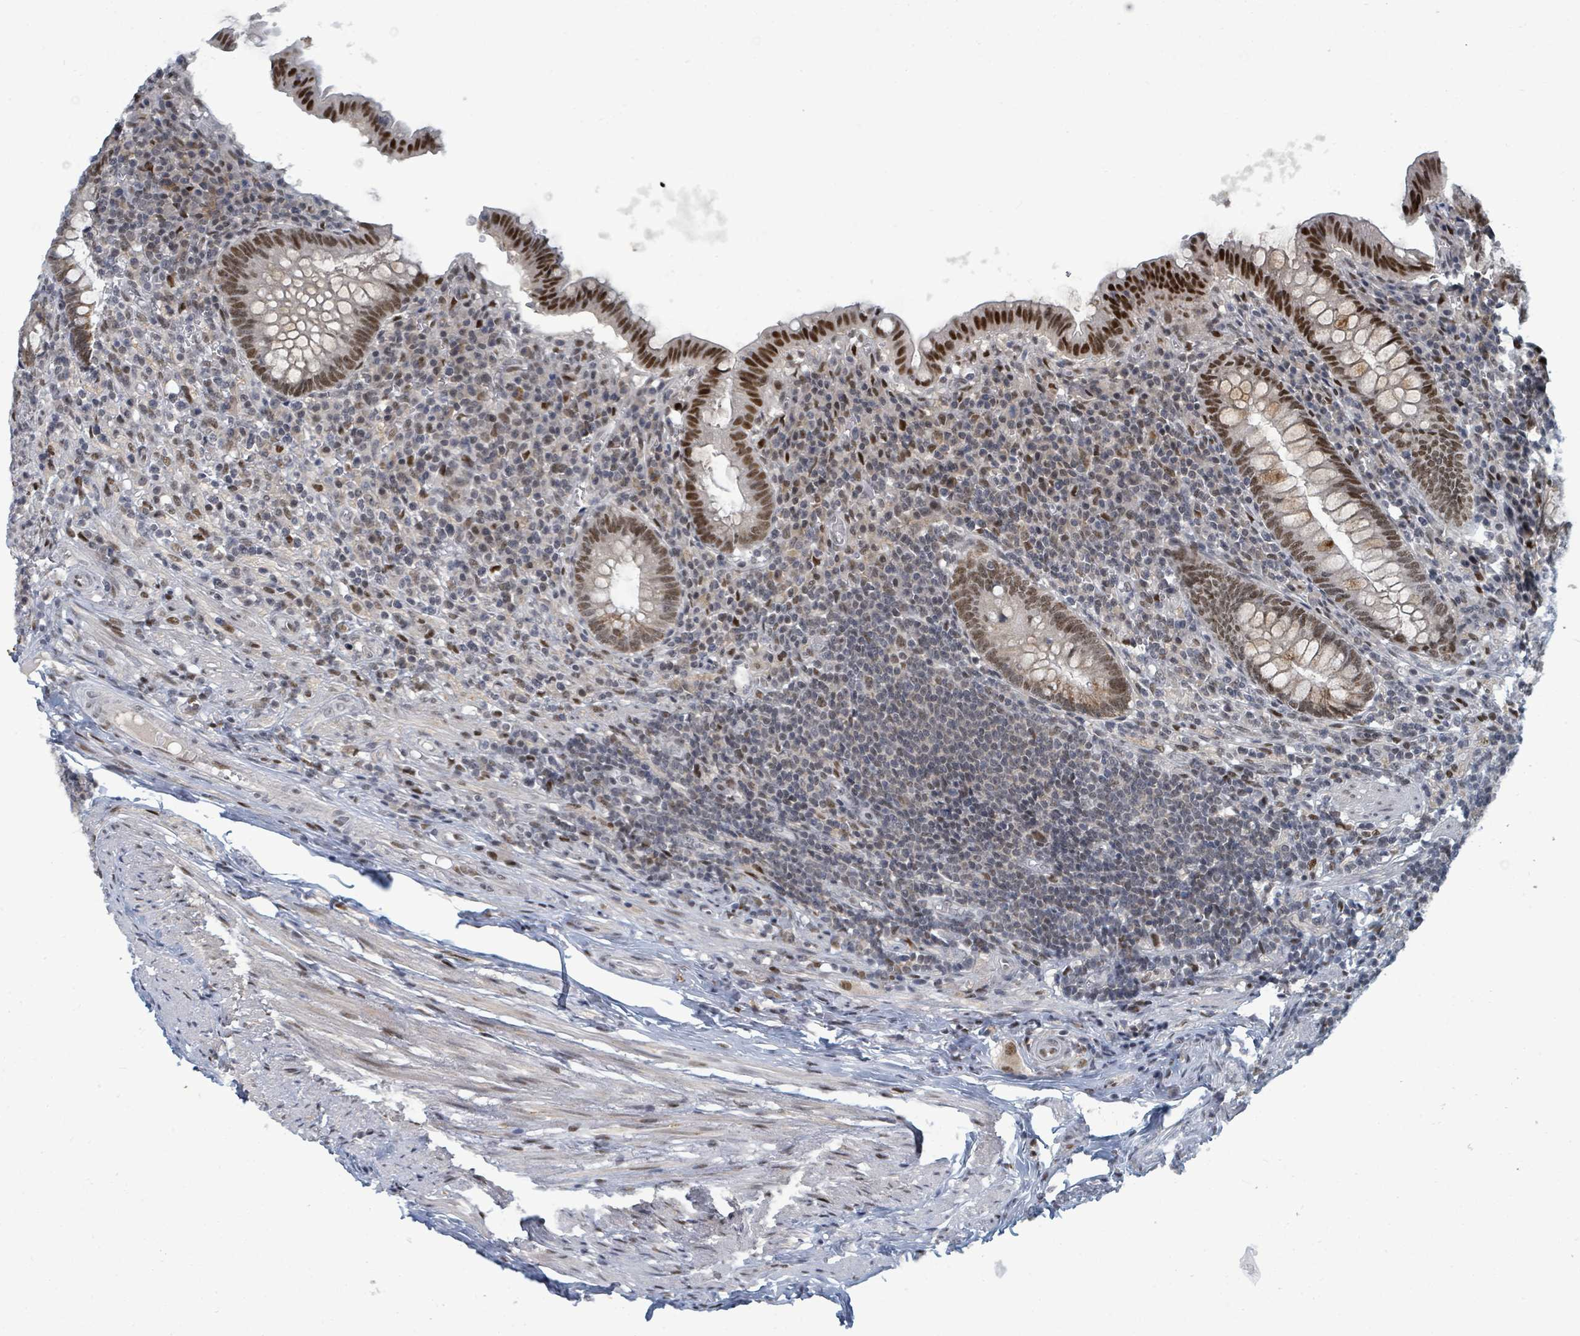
{"staining": {"intensity": "strong", "quantity": ">75%", "location": "nuclear"}, "tissue": "appendix", "cell_type": "Glandular cells", "image_type": "normal", "snomed": [{"axis": "morphology", "description": "Normal tissue, NOS"}, {"axis": "topography", "description": "Appendix"}], "caption": "The micrograph demonstrates staining of normal appendix, revealing strong nuclear protein positivity (brown color) within glandular cells. The staining is performed using DAB (3,3'-diaminobenzidine) brown chromogen to label protein expression. The nuclei are counter-stained blue using hematoxylin.", "gene": "UCK1", "patient": {"sex": "male", "age": 83}}